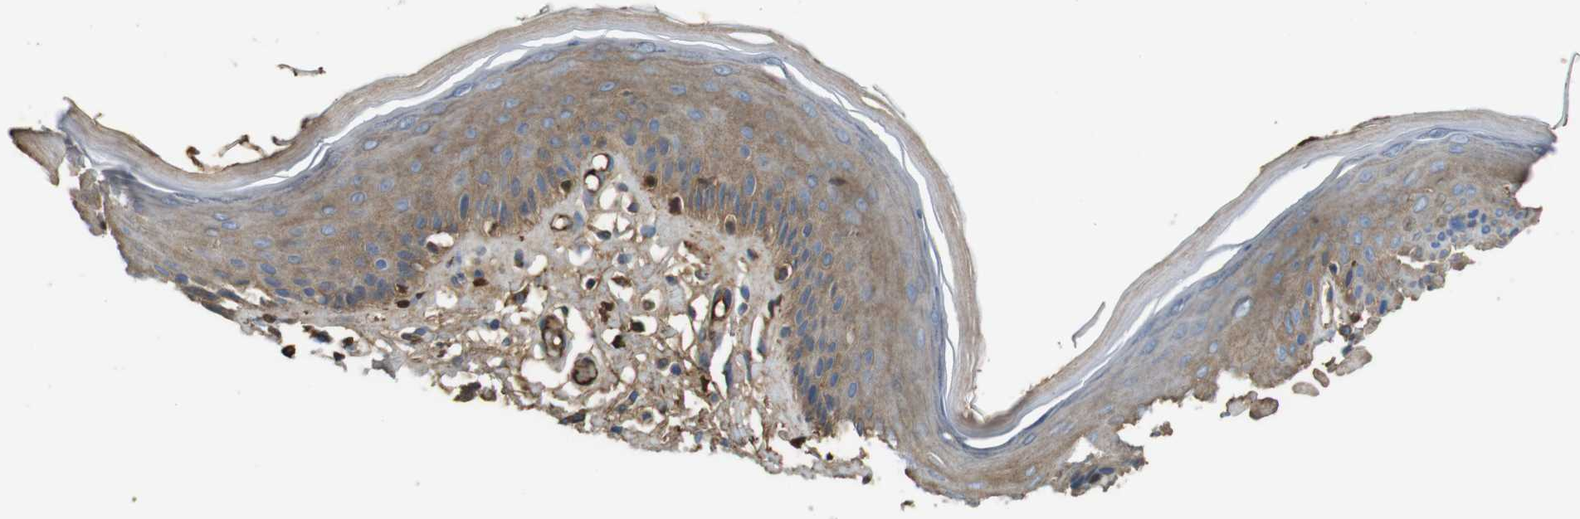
{"staining": {"intensity": "moderate", "quantity": ">75%", "location": "cytoplasmic/membranous"}, "tissue": "skin", "cell_type": "Epidermal cells", "image_type": "normal", "snomed": [{"axis": "morphology", "description": "Normal tissue, NOS"}, {"axis": "topography", "description": "Vulva"}], "caption": "Immunohistochemical staining of unremarkable skin demonstrates medium levels of moderate cytoplasmic/membranous positivity in about >75% of epidermal cells. (DAB (3,3'-diaminobenzidine) IHC, brown staining for protein, blue staining for nuclei).", "gene": "LTBP4", "patient": {"sex": "female", "age": 73}}